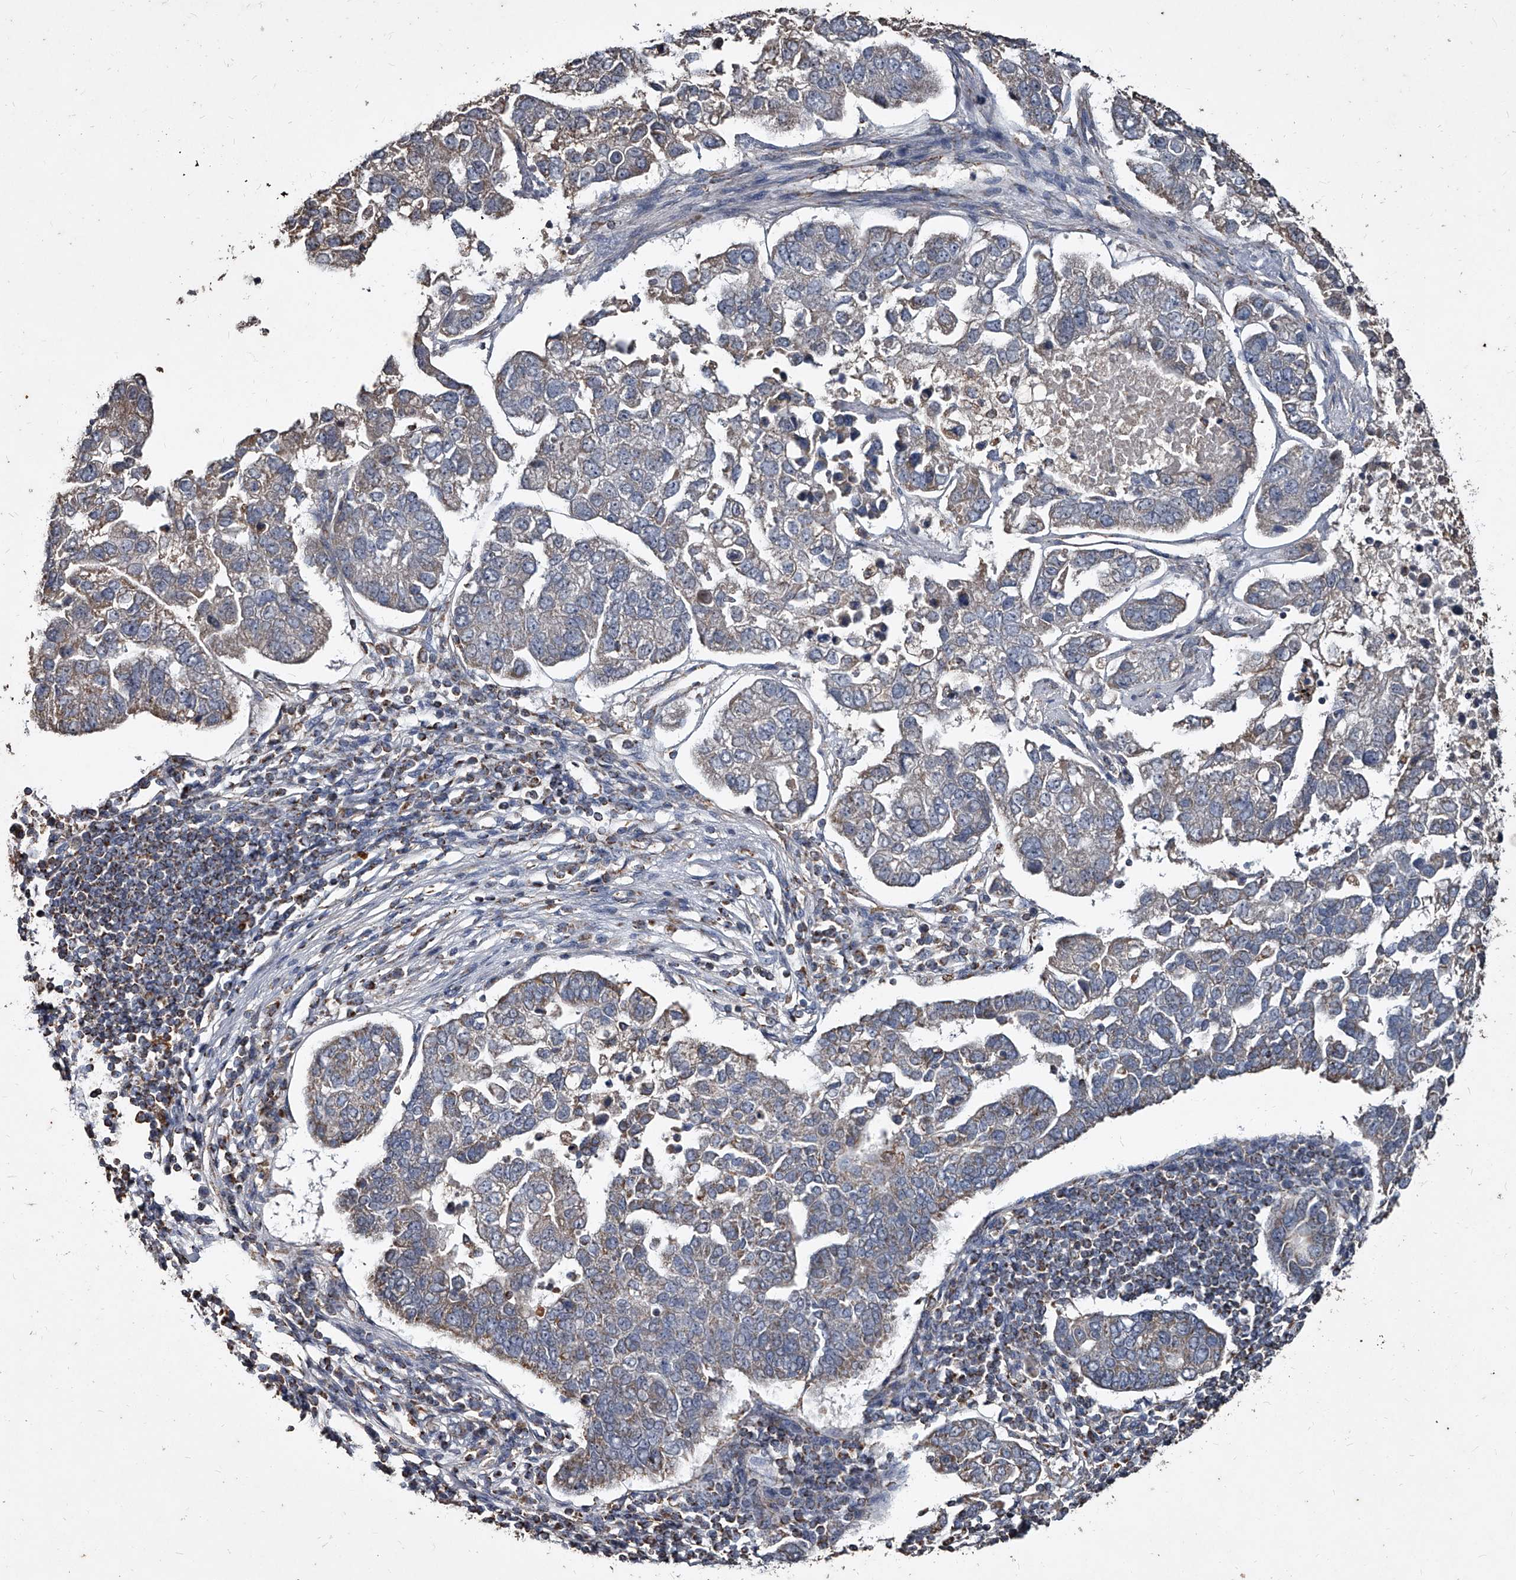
{"staining": {"intensity": "weak", "quantity": "25%-75%", "location": "cytoplasmic/membranous"}, "tissue": "pancreatic cancer", "cell_type": "Tumor cells", "image_type": "cancer", "snomed": [{"axis": "morphology", "description": "Adenocarcinoma, NOS"}, {"axis": "topography", "description": "Pancreas"}], "caption": "Human adenocarcinoma (pancreatic) stained for a protein (brown) shows weak cytoplasmic/membranous positive expression in approximately 25%-75% of tumor cells.", "gene": "GPR183", "patient": {"sex": "female", "age": 61}}